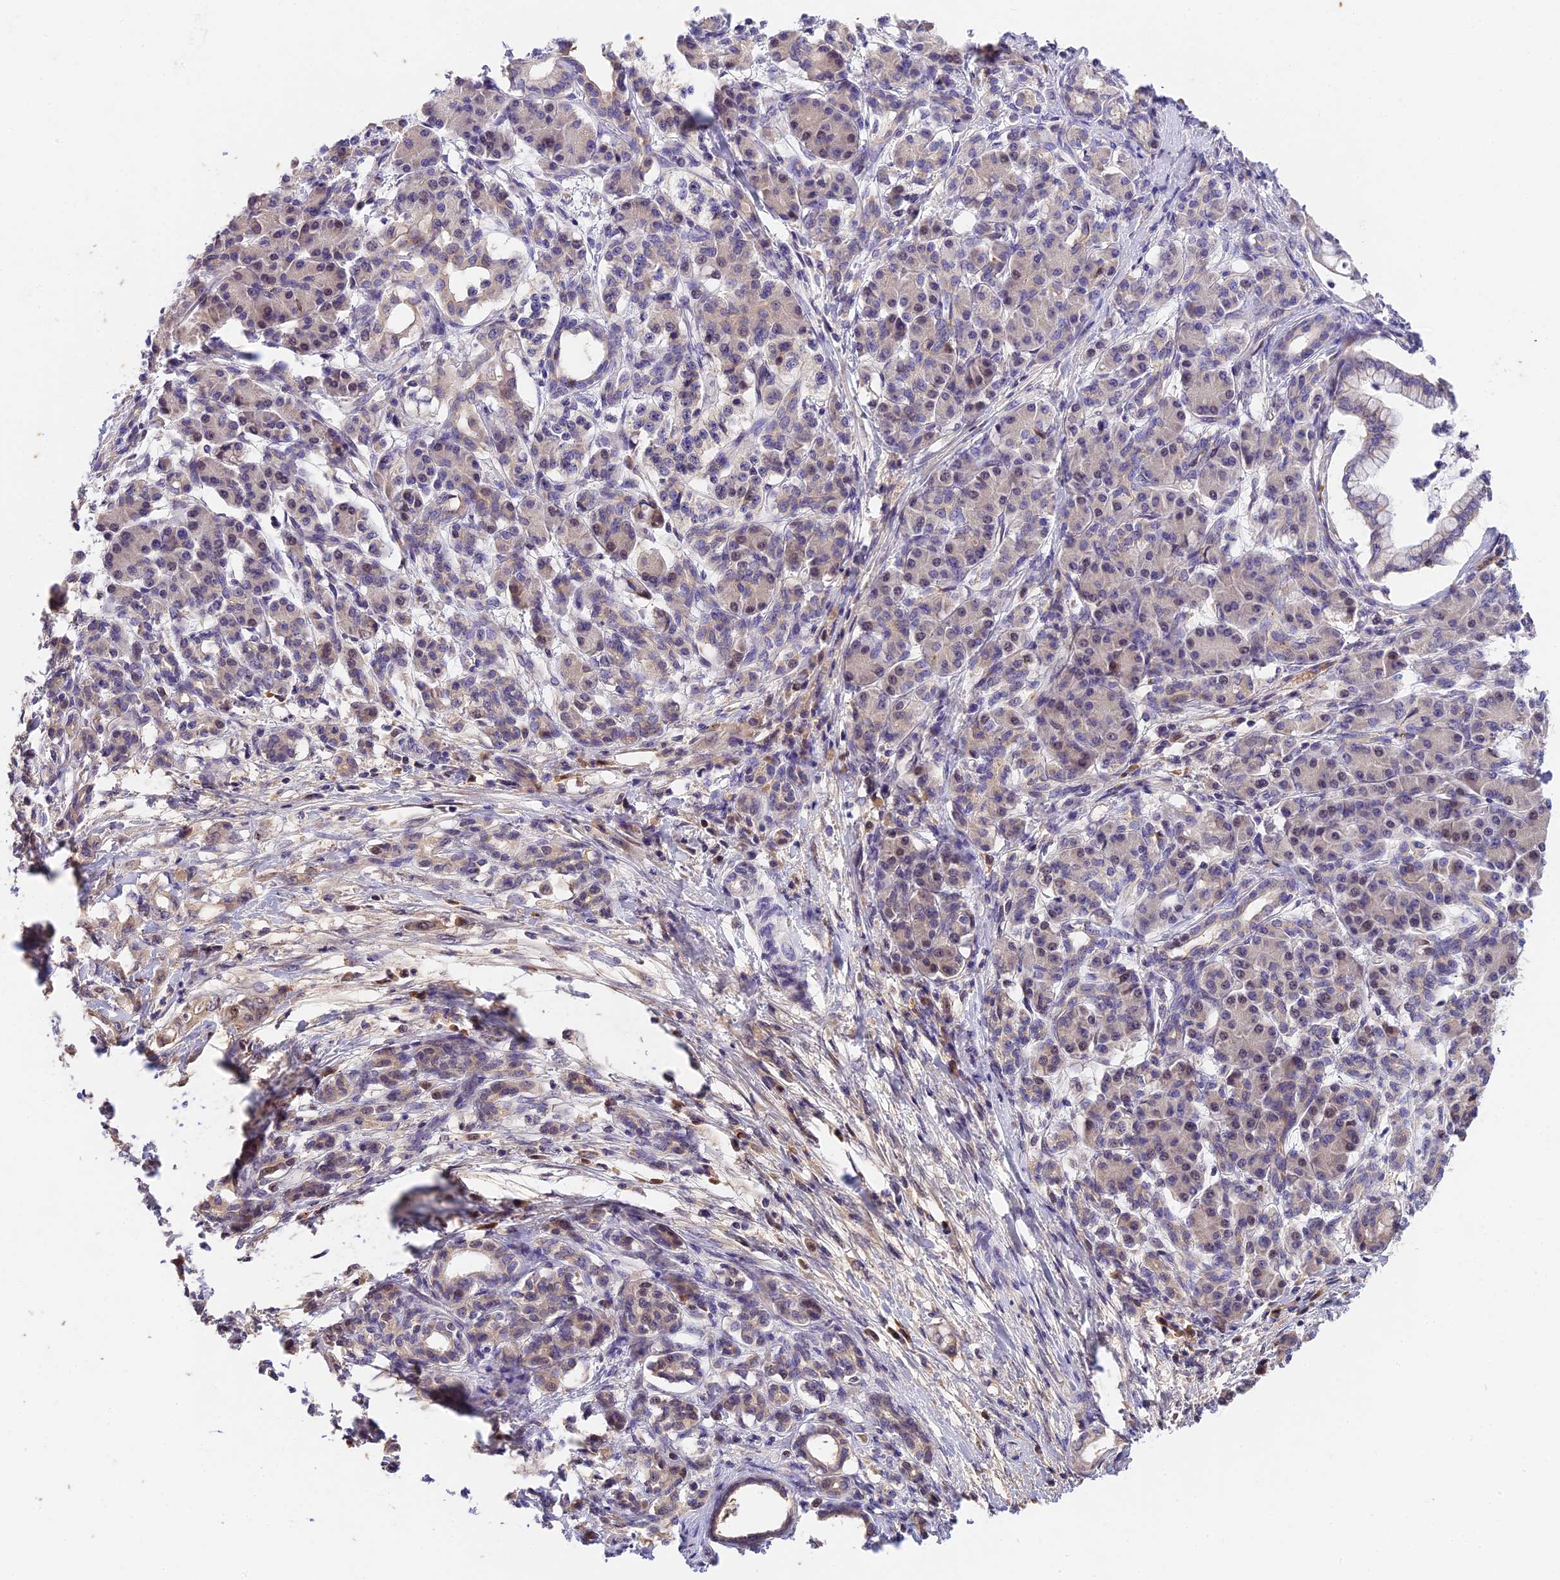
{"staining": {"intensity": "weak", "quantity": "25%-75%", "location": "cytoplasmic/membranous"}, "tissue": "pancreatic cancer", "cell_type": "Tumor cells", "image_type": "cancer", "snomed": [{"axis": "morphology", "description": "Adenocarcinoma, NOS"}, {"axis": "topography", "description": "Pancreas"}], "caption": "Immunohistochemistry (IHC) image of neoplastic tissue: human adenocarcinoma (pancreatic) stained using immunohistochemistry reveals low levels of weak protein expression localized specifically in the cytoplasmic/membranous of tumor cells, appearing as a cytoplasmic/membranous brown color.", "gene": "BSCL2", "patient": {"sex": "female", "age": 55}}